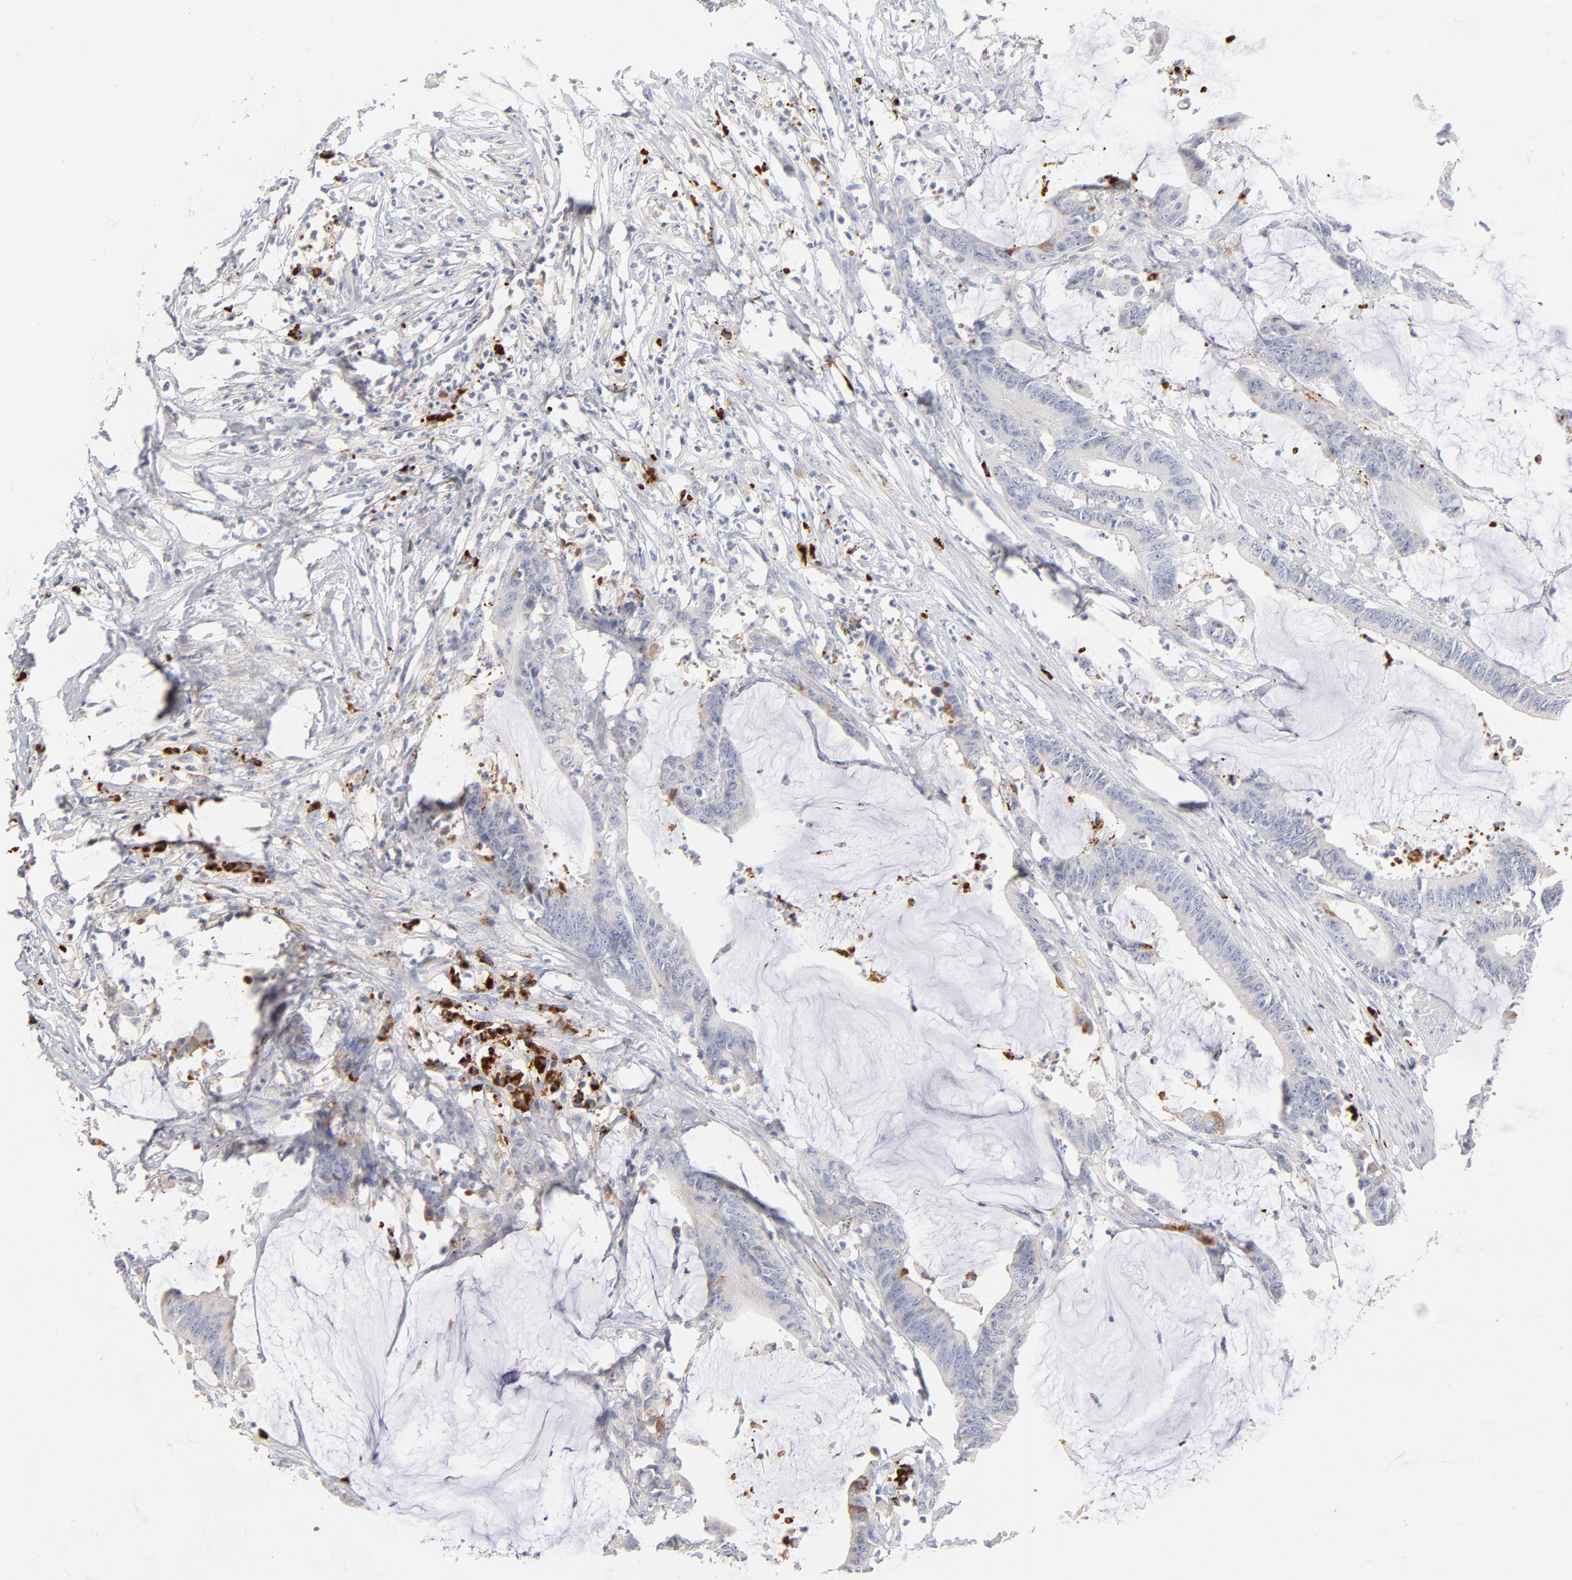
{"staining": {"intensity": "negative", "quantity": "none", "location": "none"}, "tissue": "colorectal cancer", "cell_type": "Tumor cells", "image_type": "cancer", "snomed": [{"axis": "morphology", "description": "Adenocarcinoma, NOS"}, {"axis": "topography", "description": "Rectum"}], "caption": "DAB immunohistochemical staining of colorectal cancer (adenocarcinoma) displays no significant expression in tumor cells.", "gene": "PLAT", "patient": {"sex": "female", "age": 66}}